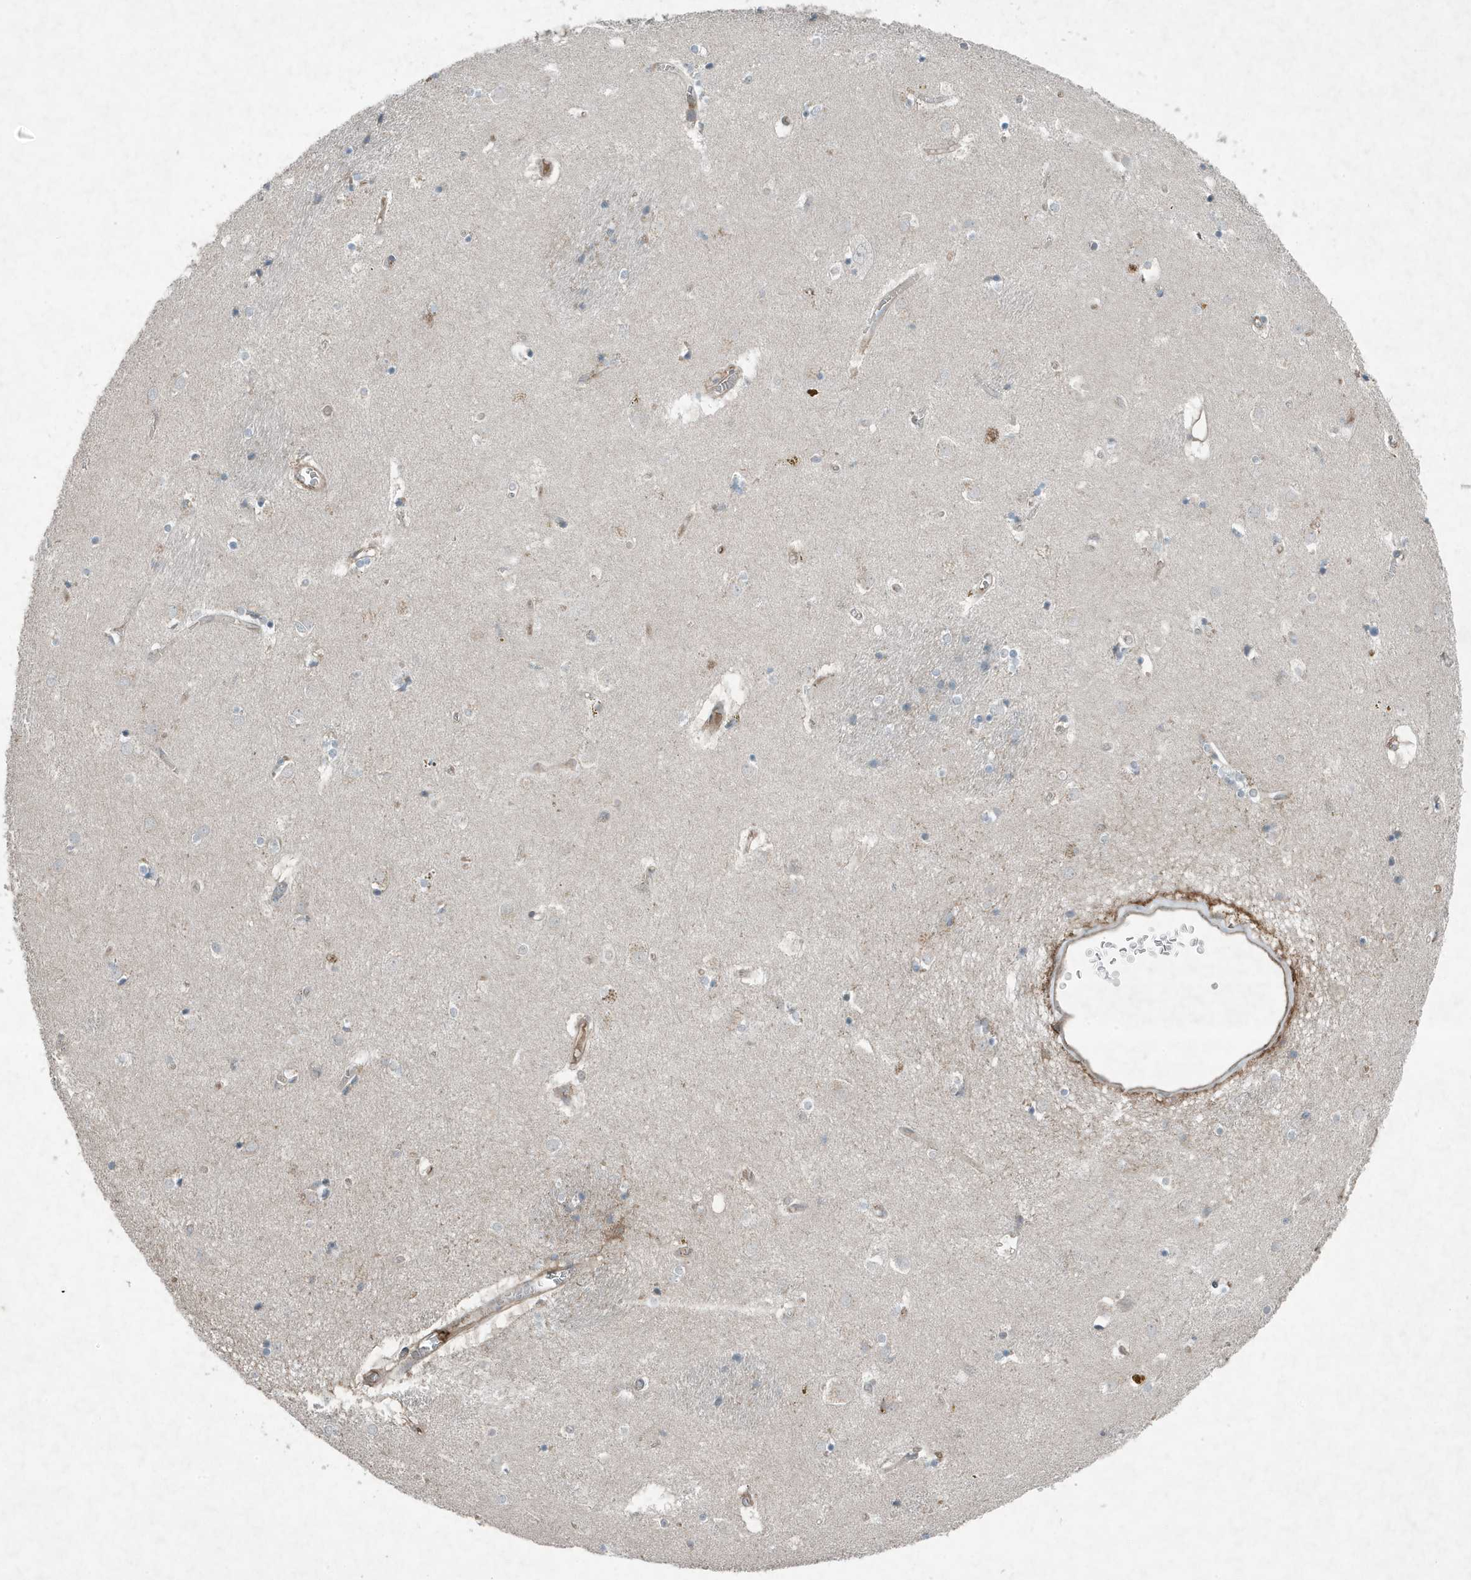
{"staining": {"intensity": "moderate", "quantity": "<25%", "location": "cytoplasmic/membranous"}, "tissue": "caudate", "cell_type": "Glial cells", "image_type": "normal", "snomed": [{"axis": "morphology", "description": "Normal tissue, NOS"}, {"axis": "topography", "description": "Lateral ventricle wall"}], "caption": "Protein analysis of normal caudate demonstrates moderate cytoplasmic/membranous expression in about <25% of glial cells.", "gene": "DAPP1", "patient": {"sex": "male", "age": 70}}